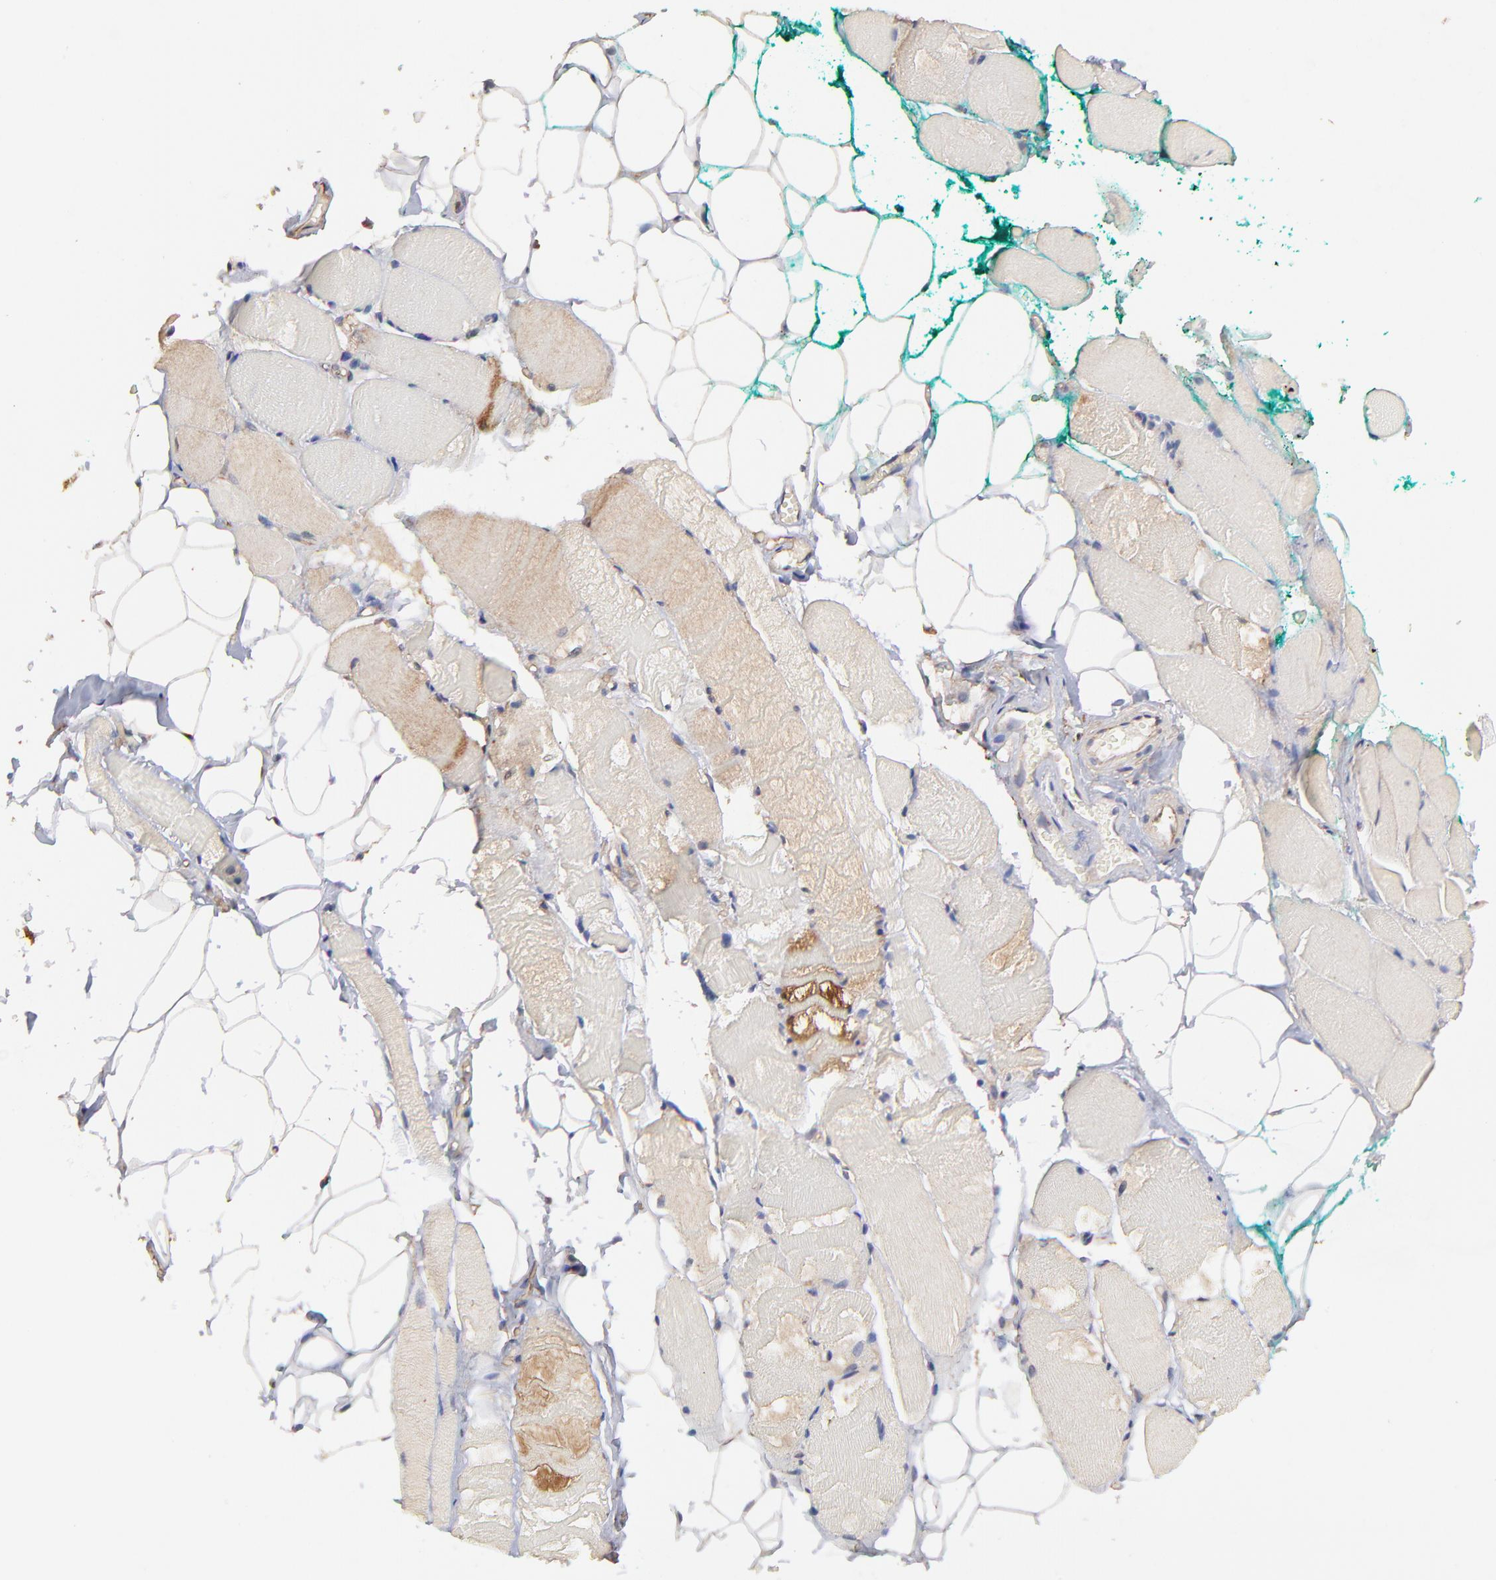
{"staining": {"intensity": "moderate", "quantity": "25%-75%", "location": "cytoplasmic/membranous"}, "tissue": "skeletal muscle", "cell_type": "Myocytes", "image_type": "normal", "snomed": [{"axis": "morphology", "description": "Normal tissue, NOS"}, {"axis": "topography", "description": "Skeletal muscle"}, {"axis": "topography", "description": "Peripheral nerve tissue"}], "caption": "Approximately 25%-75% of myocytes in normal skeletal muscle demonstrate moderate cytoplasmic/membranous protein positivity as visualized by brown immunohistochemical staining.", "gene": "STAP2", "patient": {"sex": "female", "age": 84}}